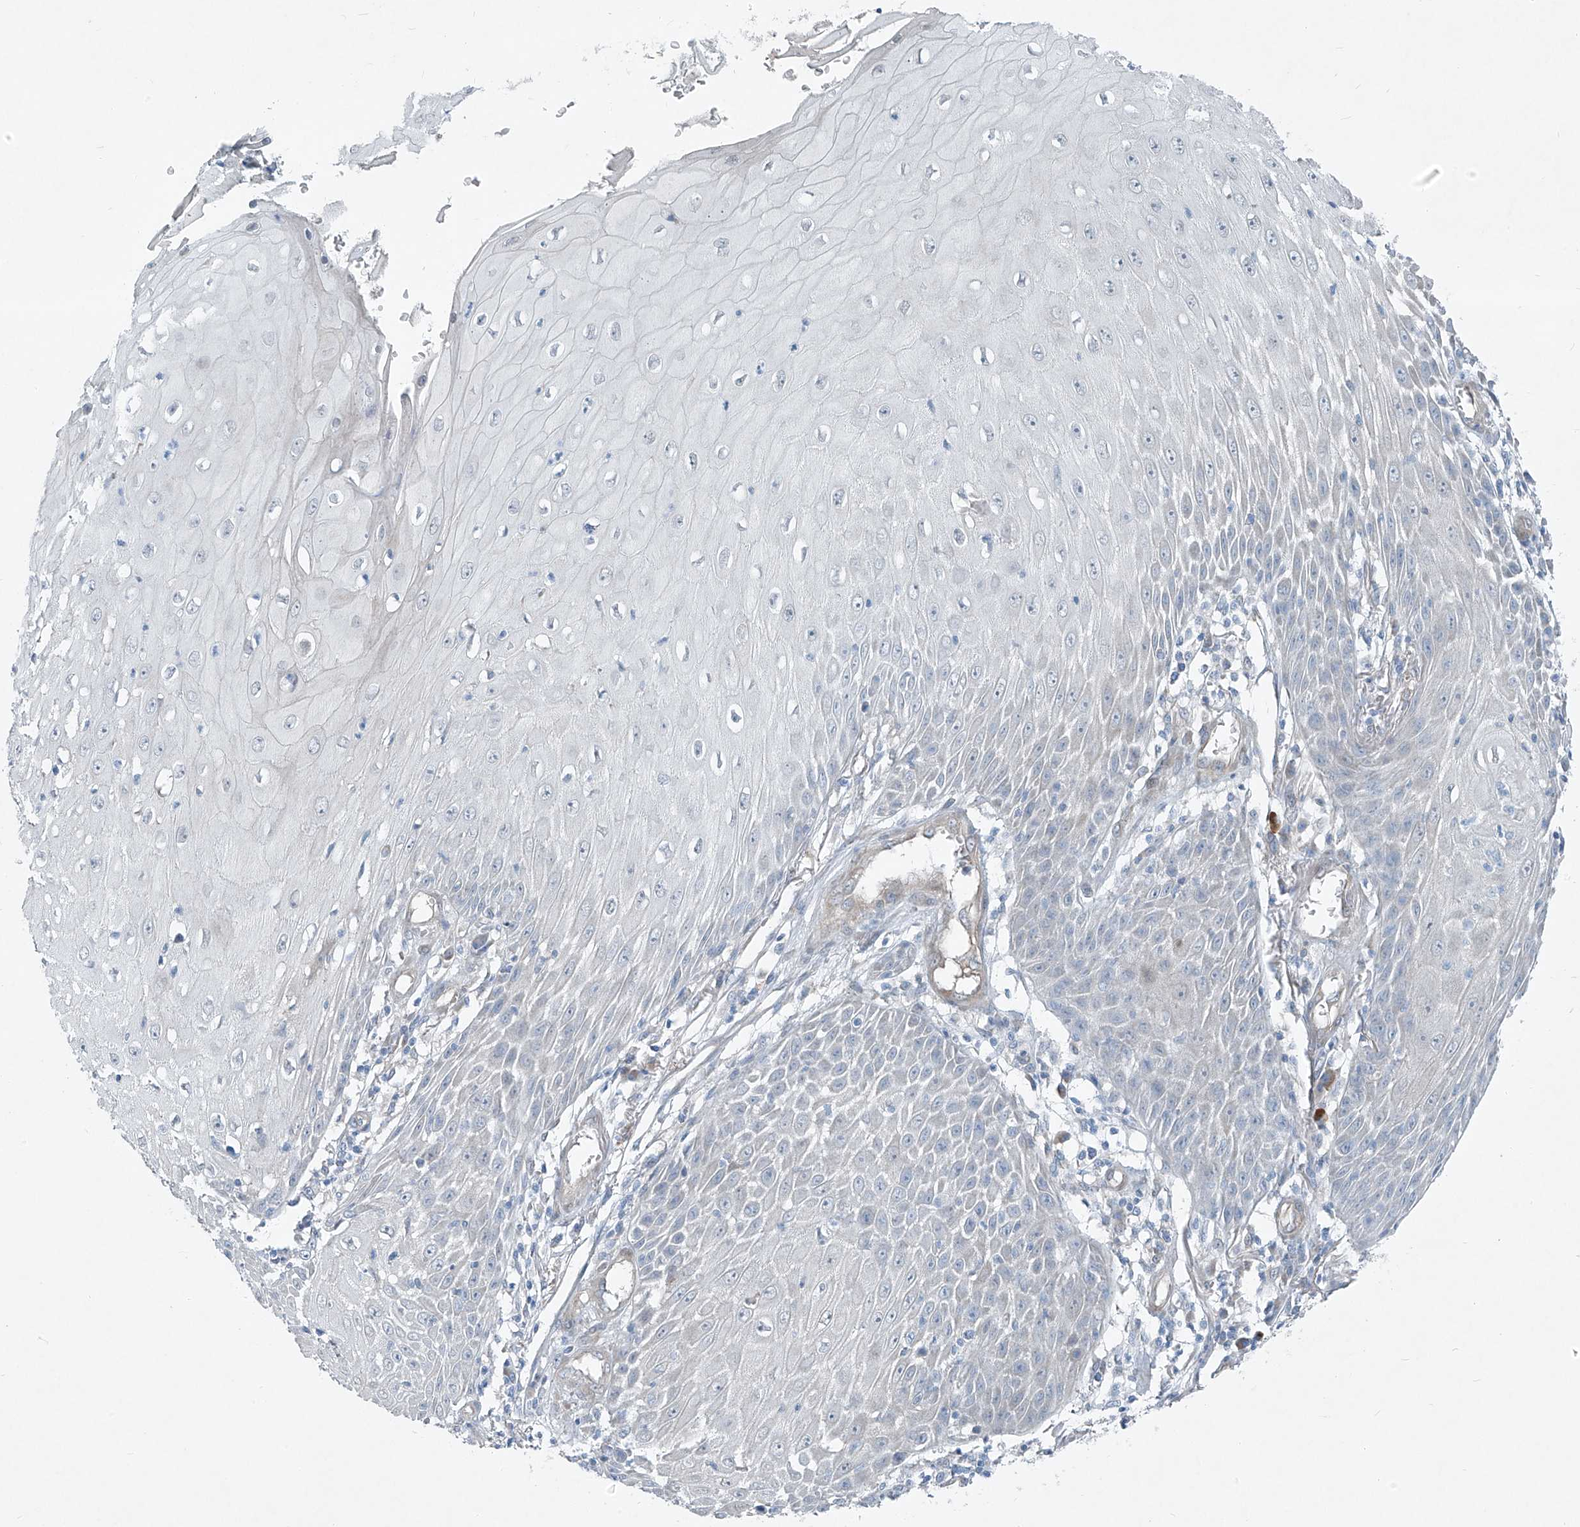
{"staining": {"intensity": "negative", "quantity": "none", "location": "none"}, "tissue": "skin cancer", "cell_type": "Tumor cells", "image_type": "cancer", "snomed": [{"axis": "morphology", "description": "Squamous cell carcinoma, NOS"}, {"axis": "topography", "description": "Skin"}], "caption": "Squamous cell carcinoma (skin) was stained to show a protein in brown. There is no significant expression in tumor cells. (Brightfield microscopy of DAB (3,3'-diaminobenzidine) immunohistochemistry at high magnification).", "gene": "TNS2", "patient": {"sex": "female", "age": 73}}